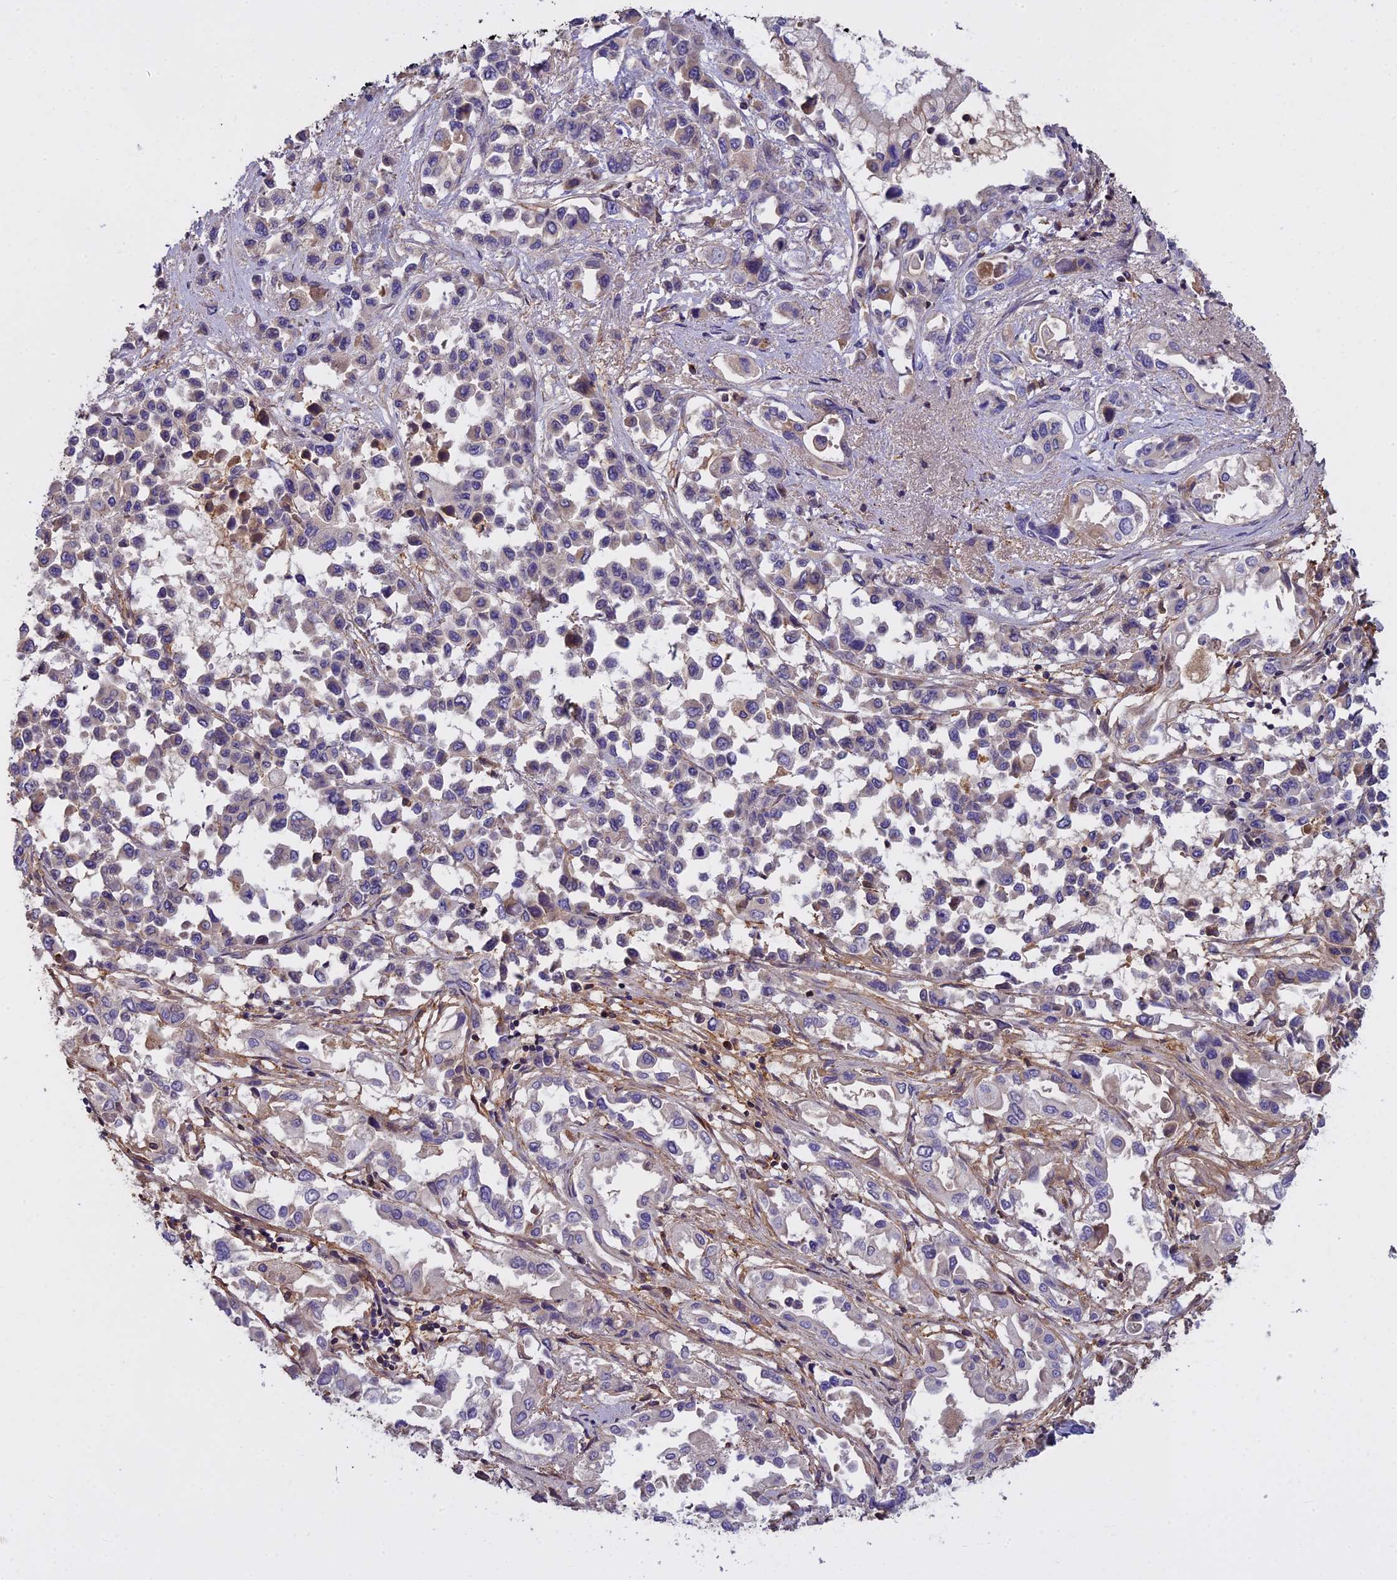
{"staining": {"intensity": "negative", "quantity": "none", "location": "none"}, "tissue": "pancreatic cancer", "cell_type": "Tumor cells", "image_type": "cancer", "snomed": [{"axis": "morphology", "description": "Adenocarcinoma, NOS"}, {"axis": "topography", "description": "Pancreas"}], "caption": "Pancreatic cancer (adenocarcinoma) was stained to show a protein in brown. There is no significant staining in tumor cells.", "gene": "CFAP119", "patient": {"sex": "male", "age": 92}}